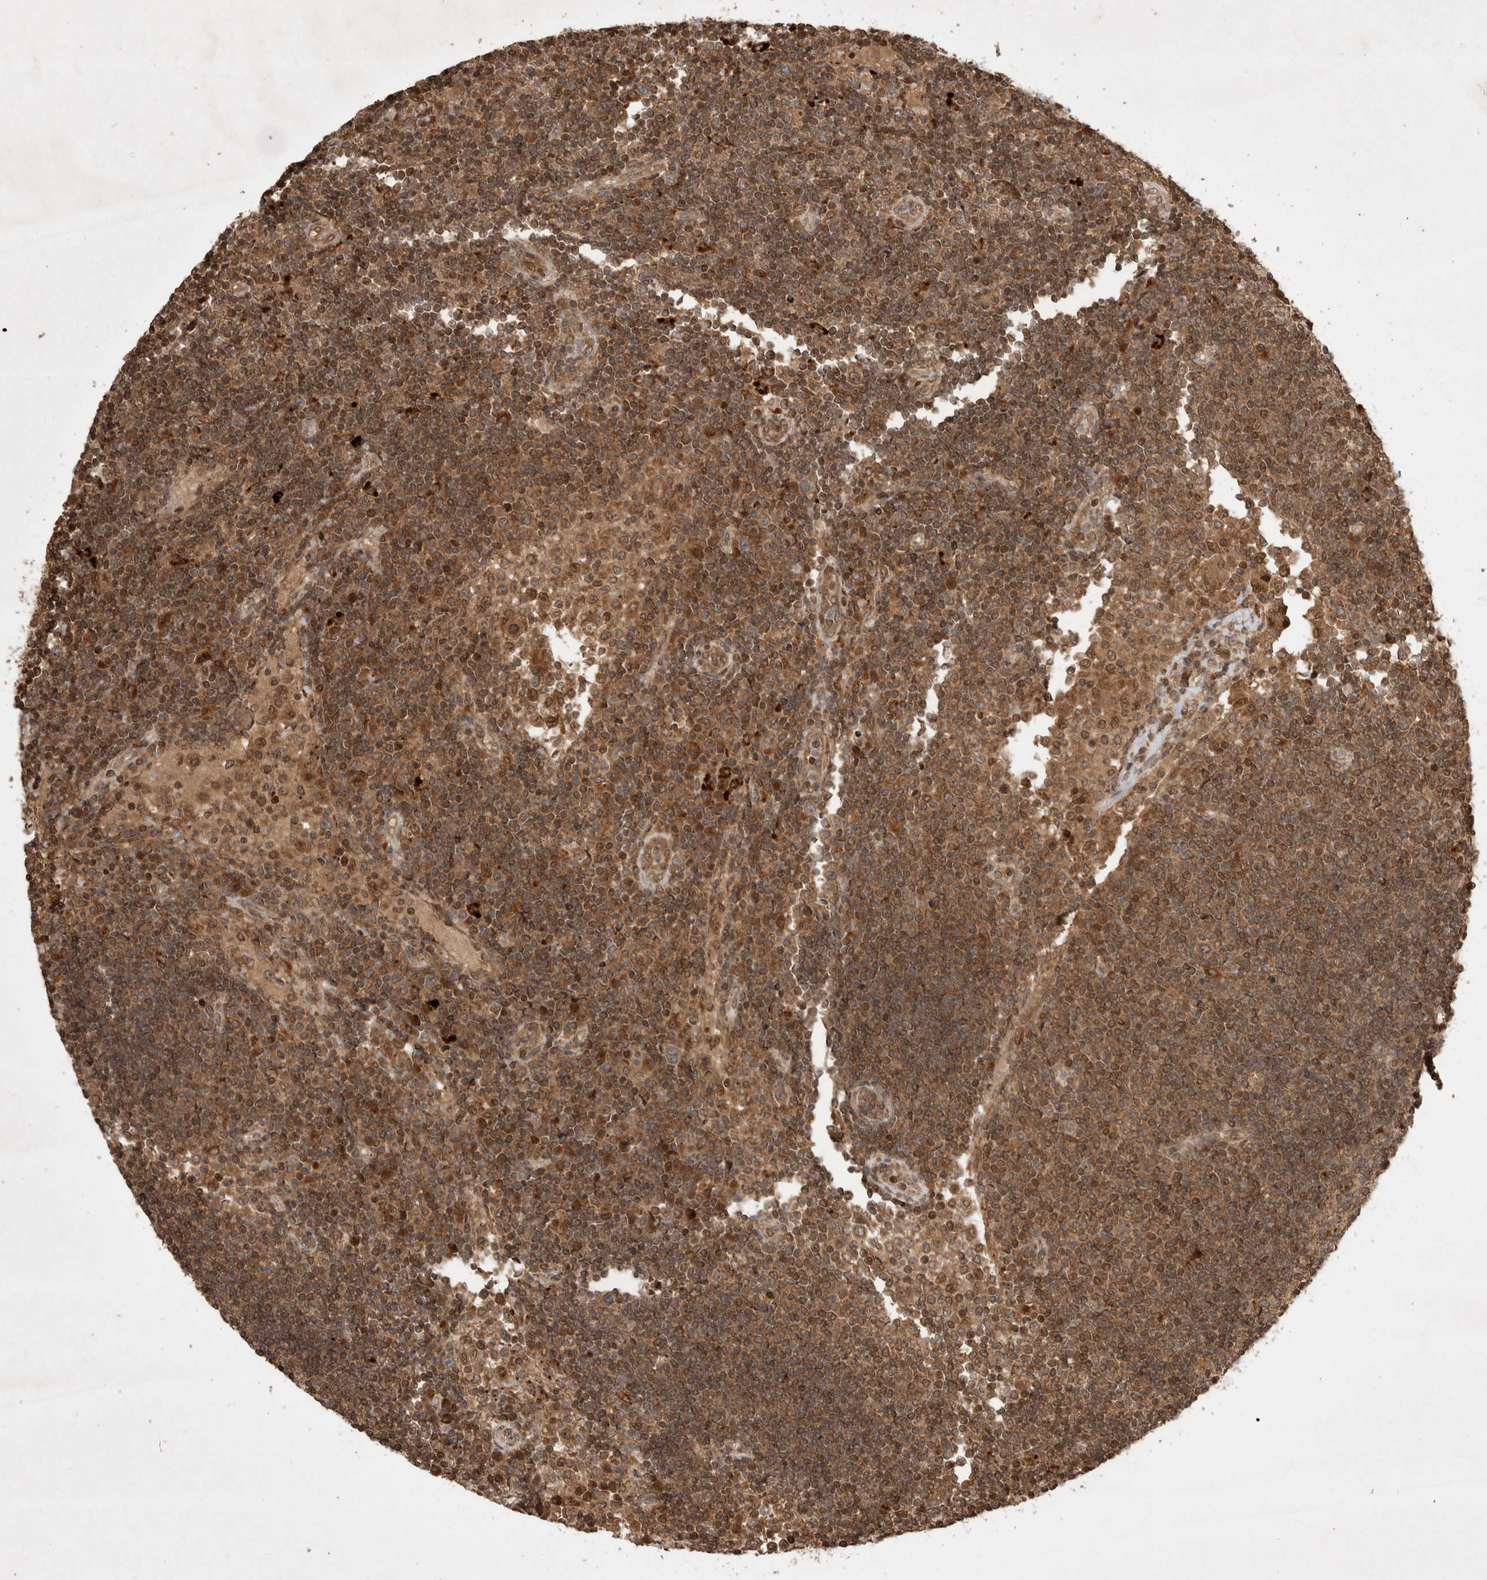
{"staining": {"intensity": "moderate", "quantity": ">75%", "location": "cytoplasmic/membranous"}, "tissue": "lymph node", "cell_type": "Germinal center cells", "image_type": "normal", "snomed": [{"axis": "morphology", "description": "Normal tissue, NOS"}, {"axis": "topography", "description": "Lymph node"}], "caption": "Protein staining by IHC reveals moderate cytoplasmic/membranous expression in approximately >75% of germinal center cells in normal lymph node.", "gene": "FAM221A", "patient": {"sex": "female", "age": 53}}